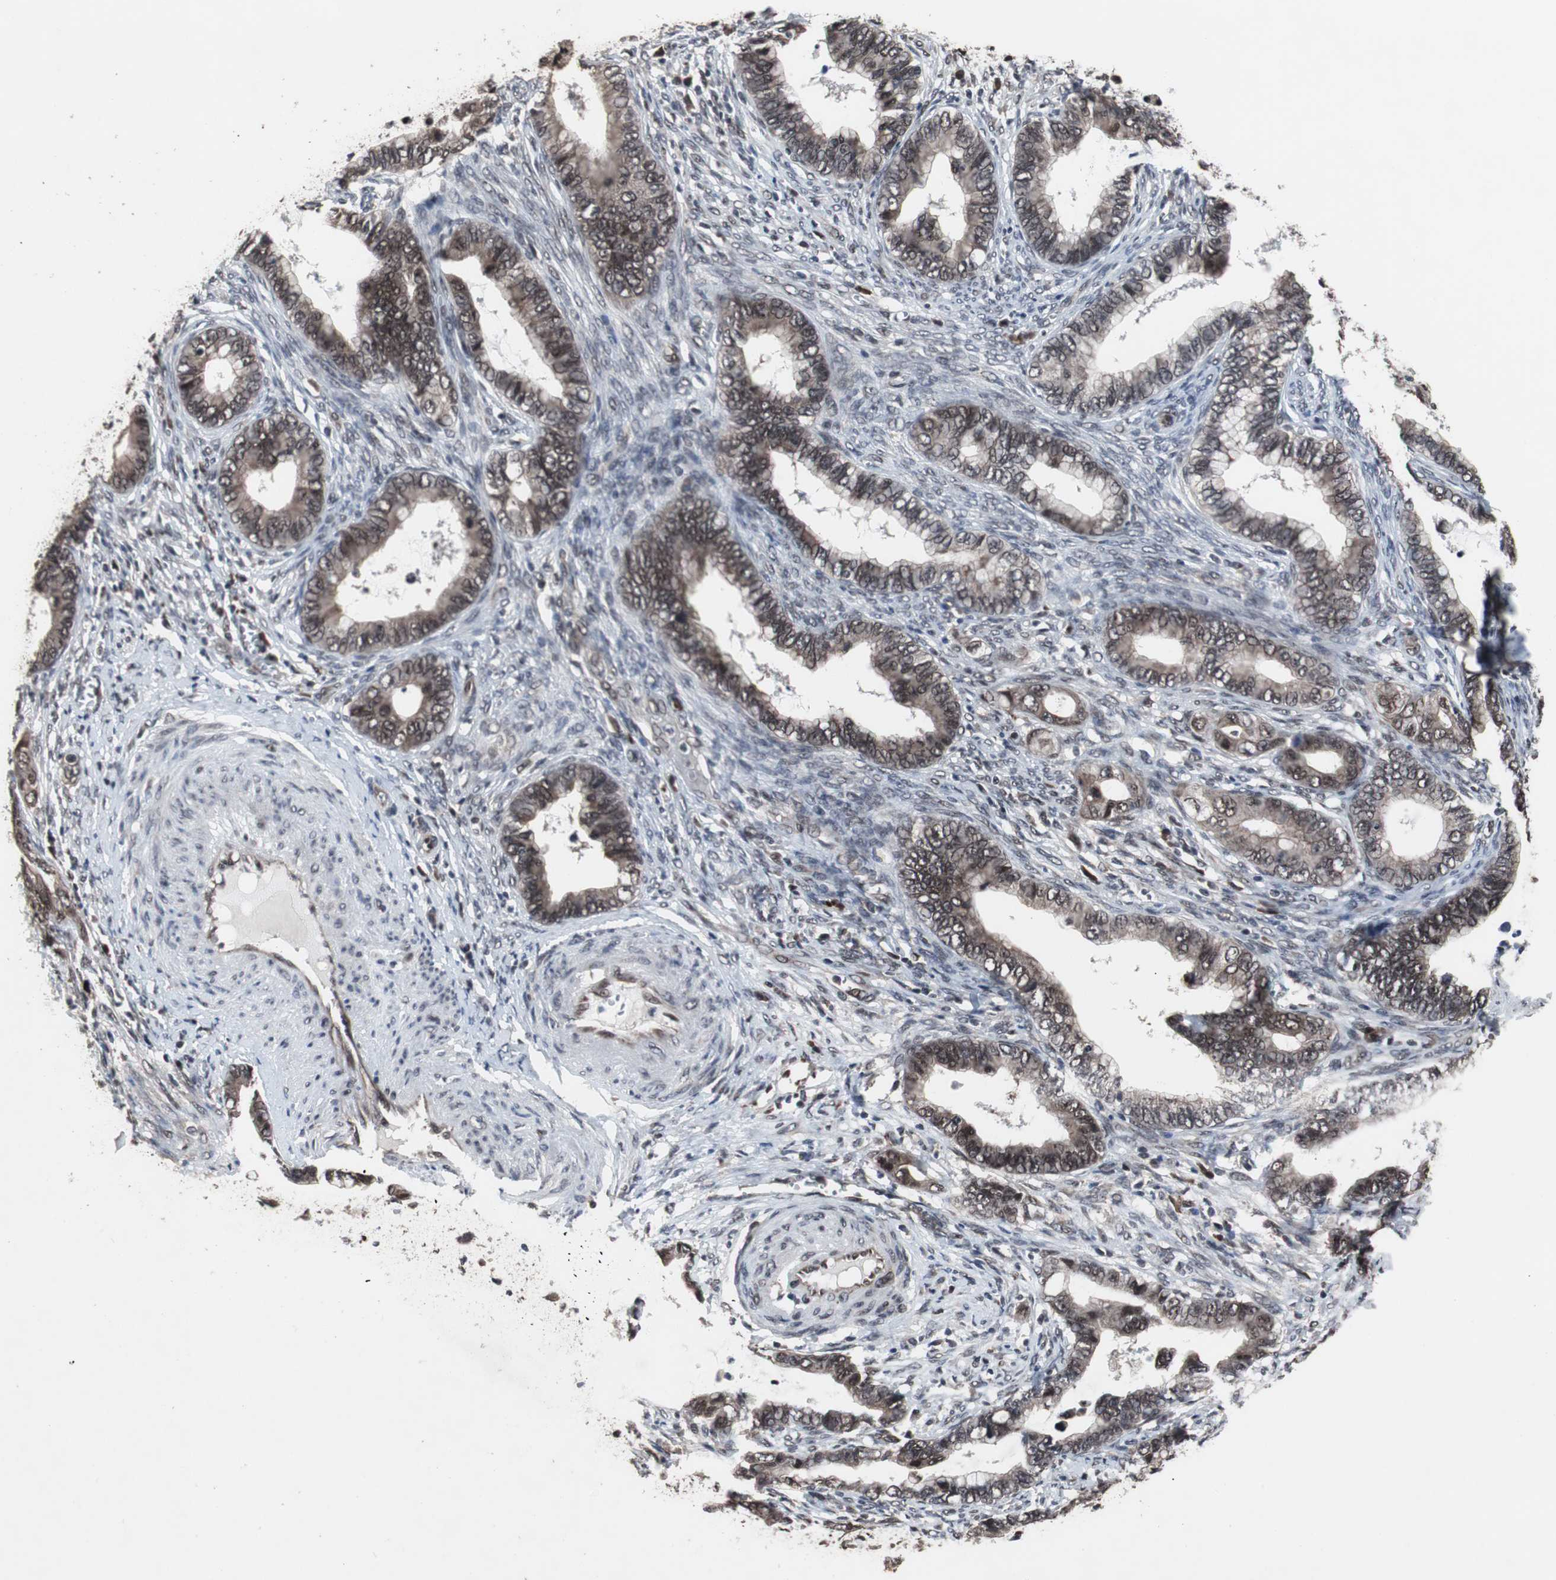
{"staining": {"intensity": "moderate", "quantity": ">75%", "location": "cytoplasmic/membranous,nuclear"}, "tissue": "cervical cancer", "cell_type": "Tumor cells", "image_type": "cancer", "snomed": [{"axis": "morphology", "description": "Adenocarcinoma, NOS"}, {"axis": "topography", "description": "Cervix"}], "caption": "Immunohistochemistry (IHC) (DAB (3,3'-diaminobenzidine)) staining of cervical cancer (adenocarcinoma) reveals moderate cytoplasmic/membranous and nuclear protein expression in approximately >75% of tumor cells. Using DAB (brown) and hematoxylin (blue) stains, captured at high magnification using brightfield microscopy.", "gene": "GTF2F2", "patient": {"sex": "female", "age": 44}}